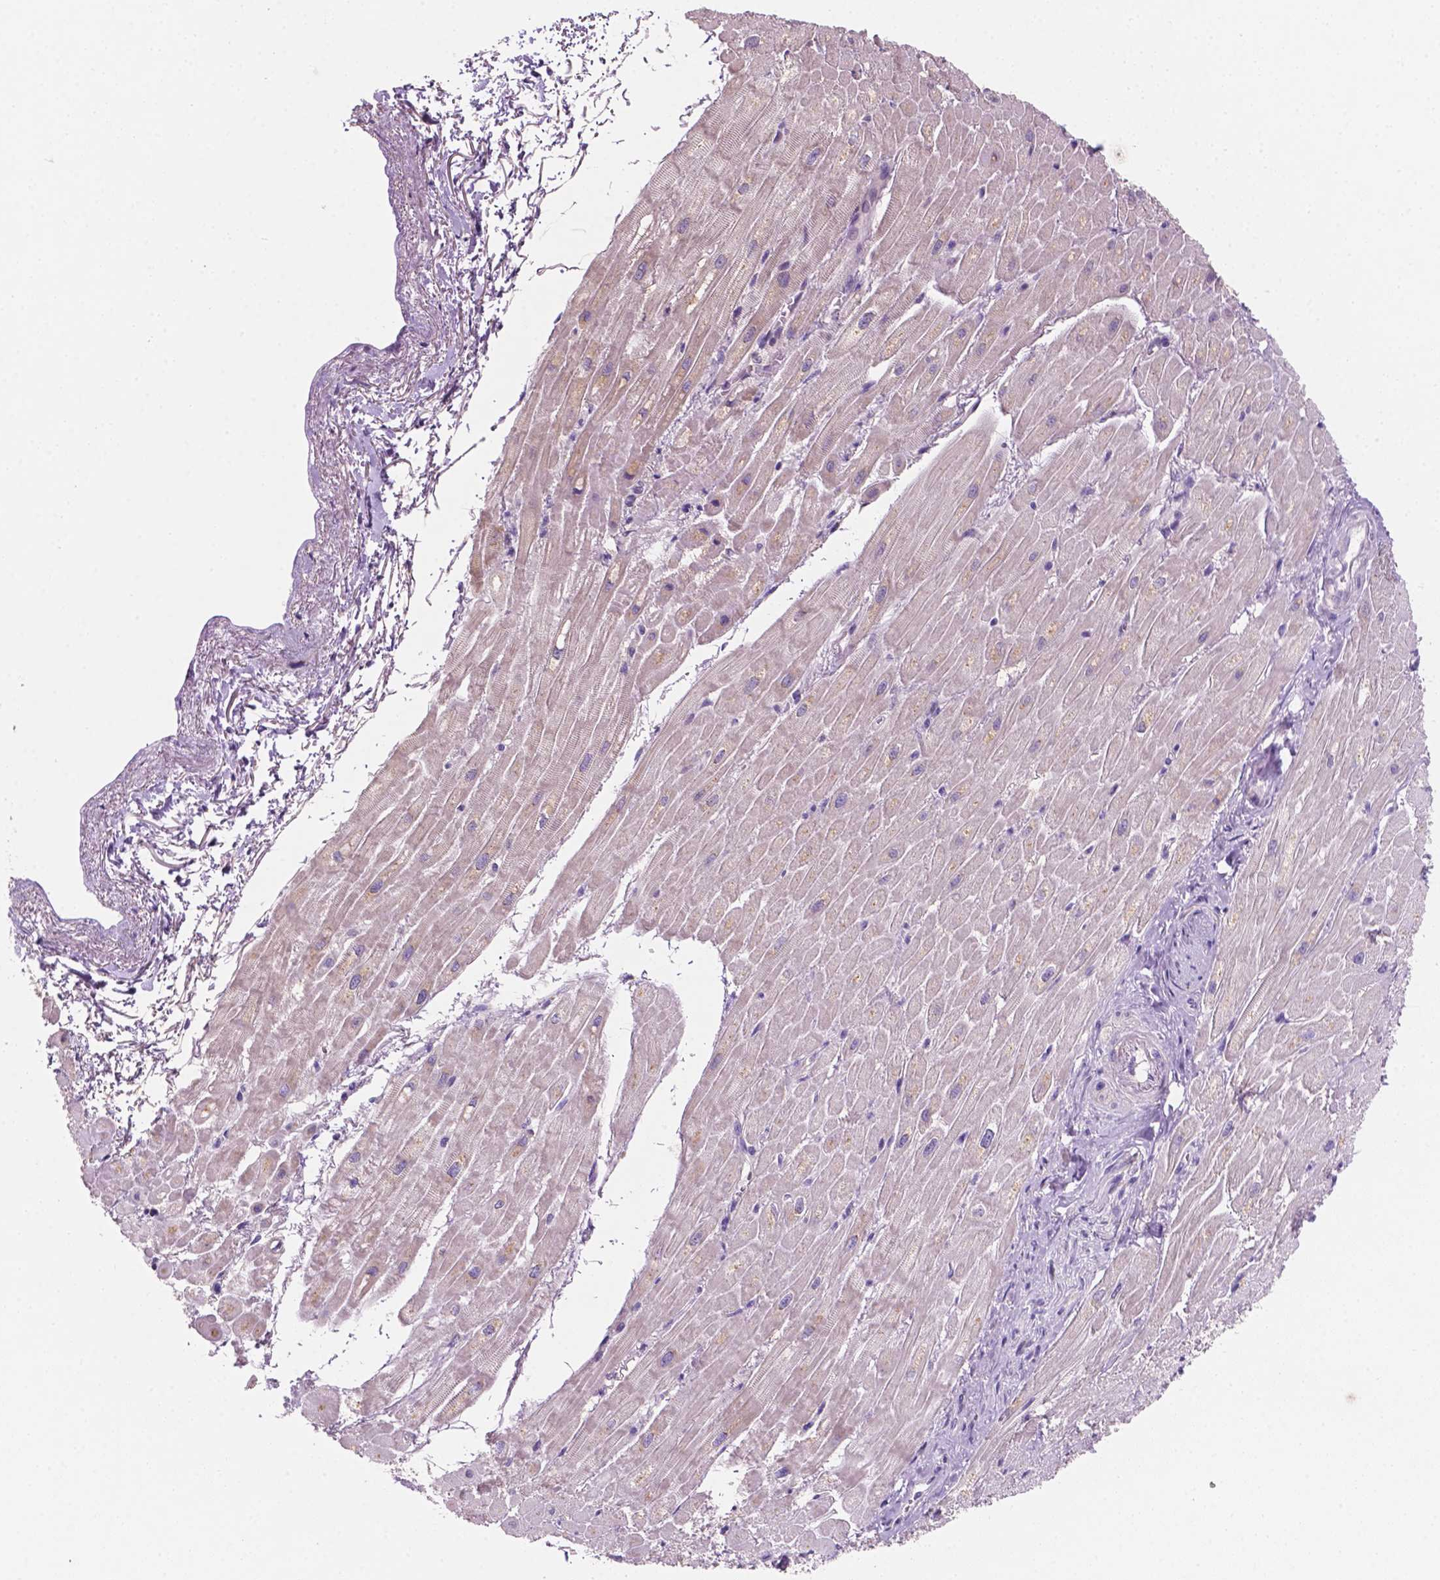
{"staining": {"intensity": "weak", "quantity": "<25%", "location": "cytoplasmic/membranous"}, "tissue": "heart muscle", "cell_type": "Cardiomyocytes", "image_type": "normal", "snomed": [{"axis": "morphology", "description": "Normal tissue, NOS"}, {"axis": "topography", "description": "Heart"}], "caption": "This is an immunohistochemistry micrograph of normal human heart muscle. There is no expression in cardiomyocytes.", "gene": "MKRN2OS", "patient": {"sex": "male", "age": 62}}